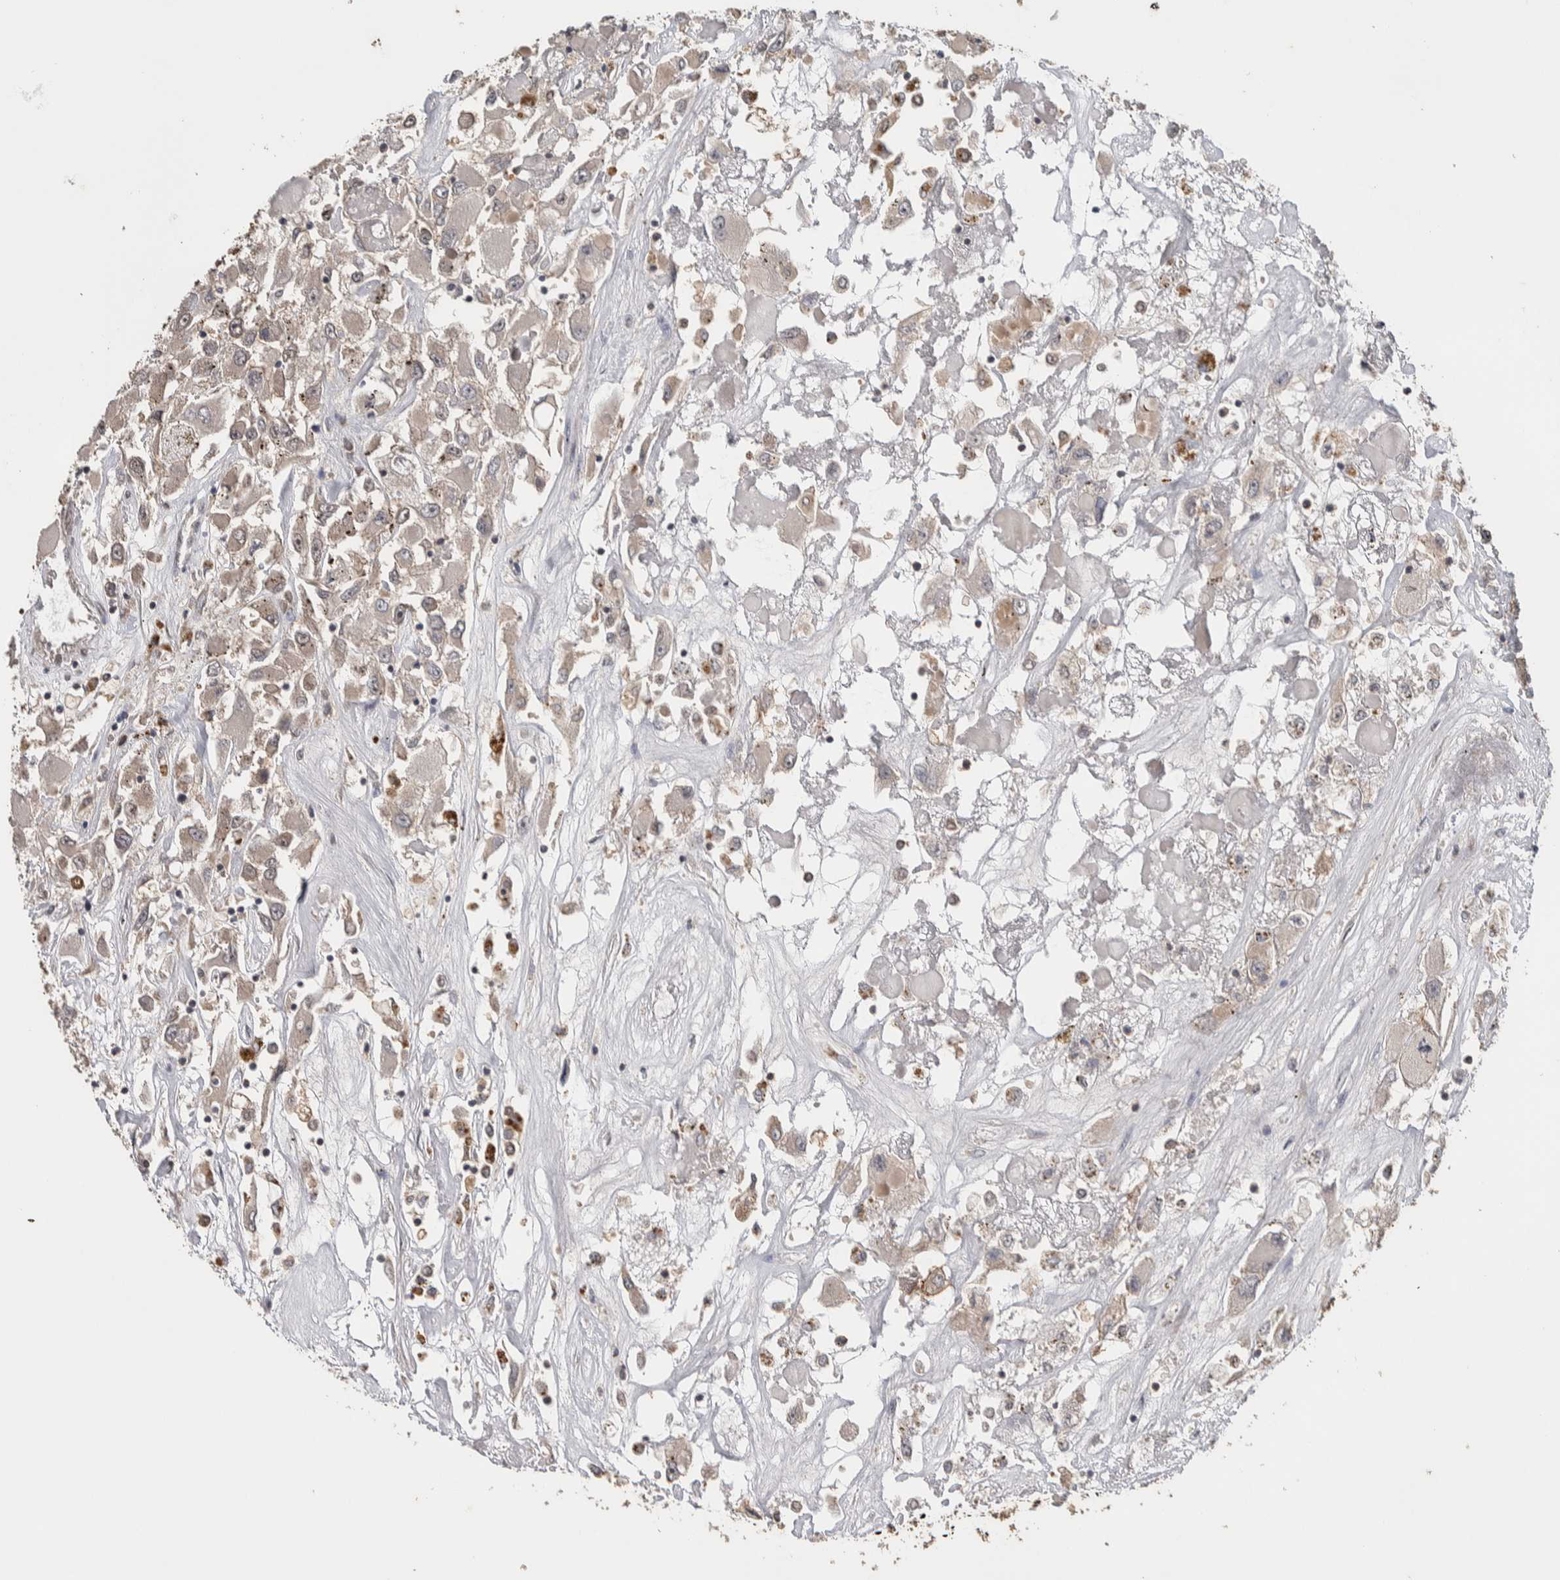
{"staining": {"intensity": "weak", "quantity": "<25%", "location": "cytoplasmic/membranous"}, "tissue": "renal cancer", "cell_type": "Tumor cells", "image_type": "cancer", "snomed": [{"axis": "morphology", "description": "Adenocarcinoma, NOS"}, {"axis": "topography", "description": "Kidney"}], "caption": "Renal cancer was stained to show a protein in brown. There is no significant staining in tumor cells. The staining is performed using DAB brown chromogen with nuclei counter-stained in using hematoxylin.", "gene": "DVL2", "patient": {"sex": "female", "age": 52}}